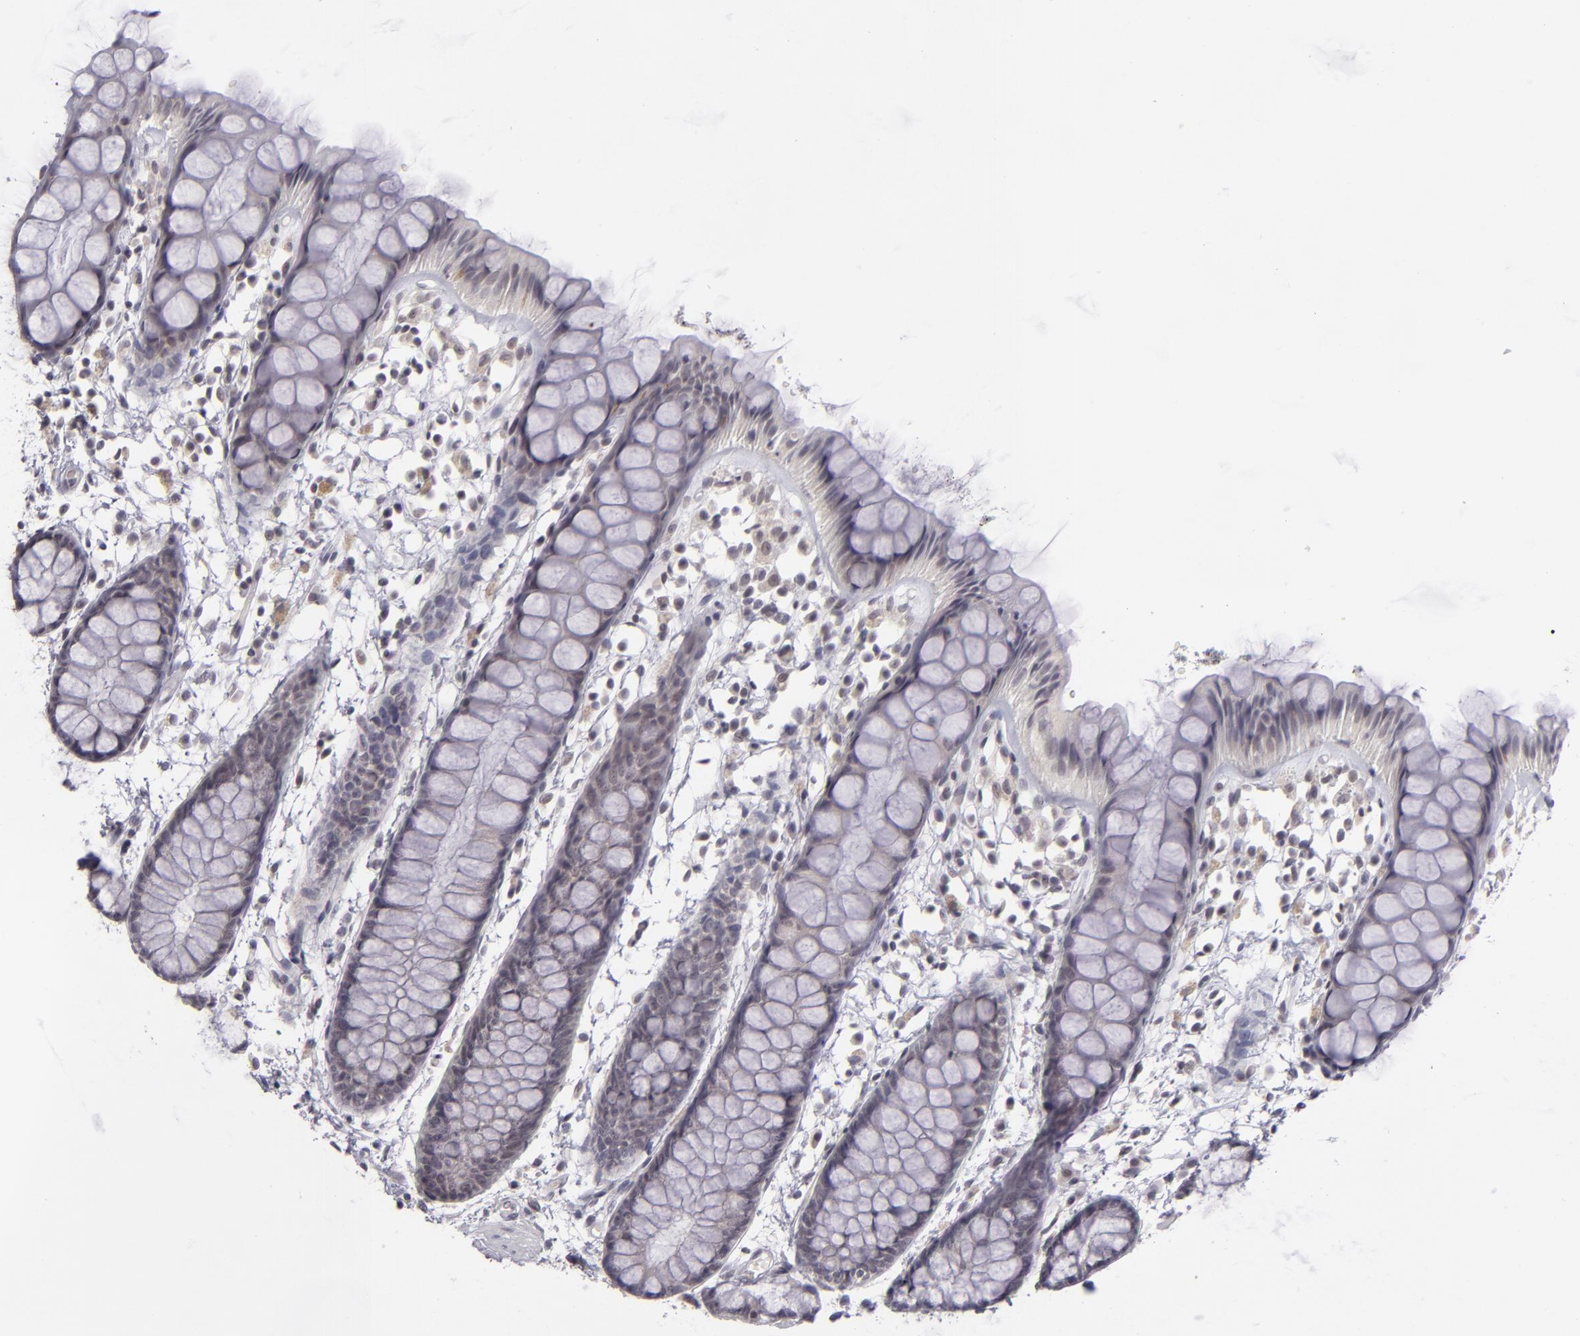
{"staining": {"intensity": "negative", "quantity": "none", "location": "none"}, "tissue": "rectum", "cell_type": "Glandular cells", "image_type": "normal", "snomed": [{"axis": "morphology", "description": "Normal tissue, NOS"}, {"axis": "topography", "description": "Rectum"}], "caption": "Immunohistochemistry of normal rectum displays no expression in glandular cells. (DAB (3,3'-diaminobenzidine) immunohistochemistry visualized using brightfield microscopy, high magnification).", "gene": "DLG3", "patient": {"sex": "female", "age": 66}}